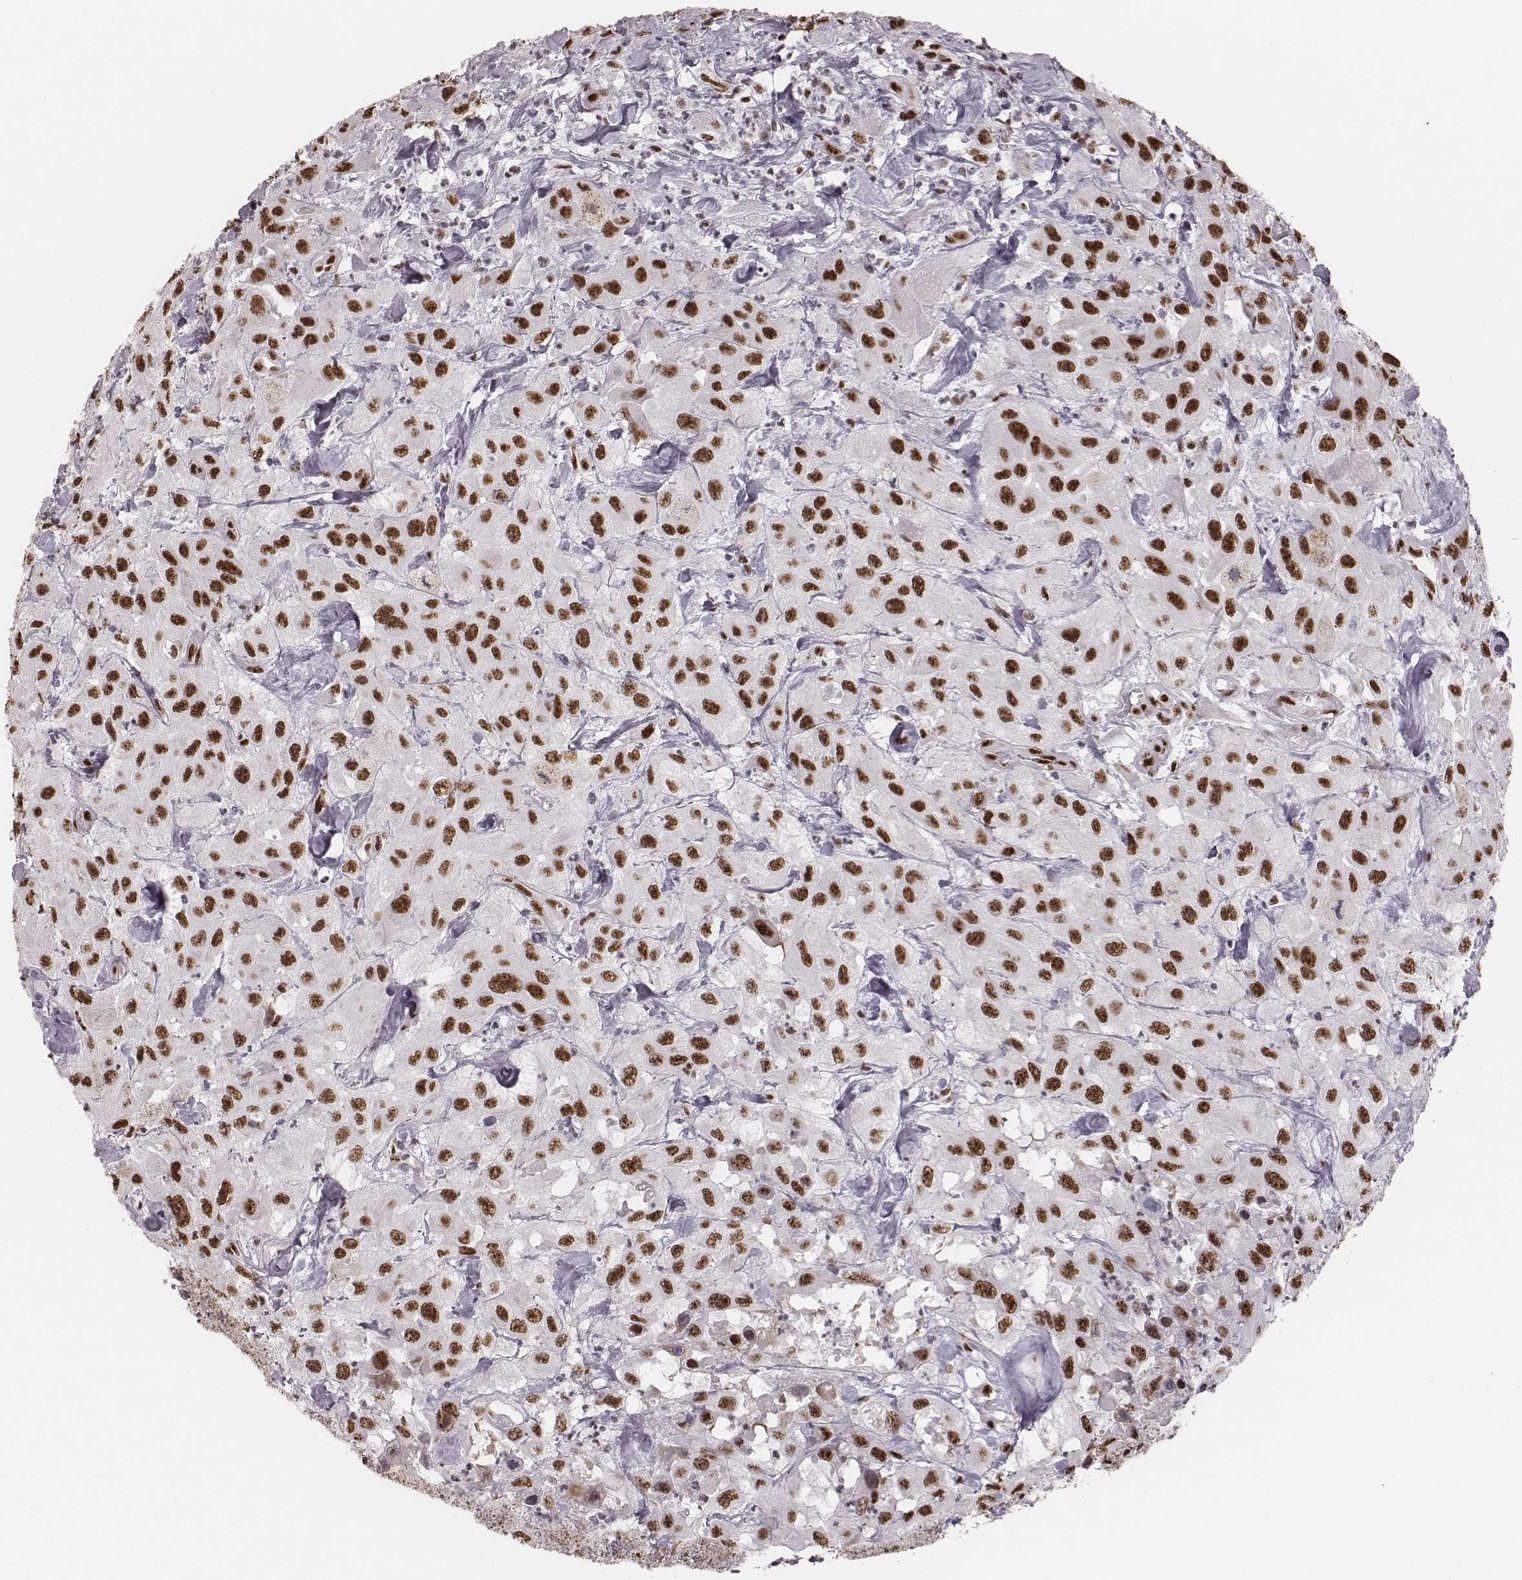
{"staining": {"intensity": "strong", "quantity": ">75%", "location": "nuclear"}, "tissue": "urothelial cancer", "cell_type": "Tumor cells", "image_type": "cancer", "snomed": [{"axis": "morphology", "description": "Urothelial carcinoma, High grade"}, {"axis": "topography", "description": "Urinary bladder"}], "caption": "Human urothelial cancer stained with a protein marker exhibits strong staining in tumor cells.", "gene": "LUC7L", "patient": {"sex": "male", "age": 79}}